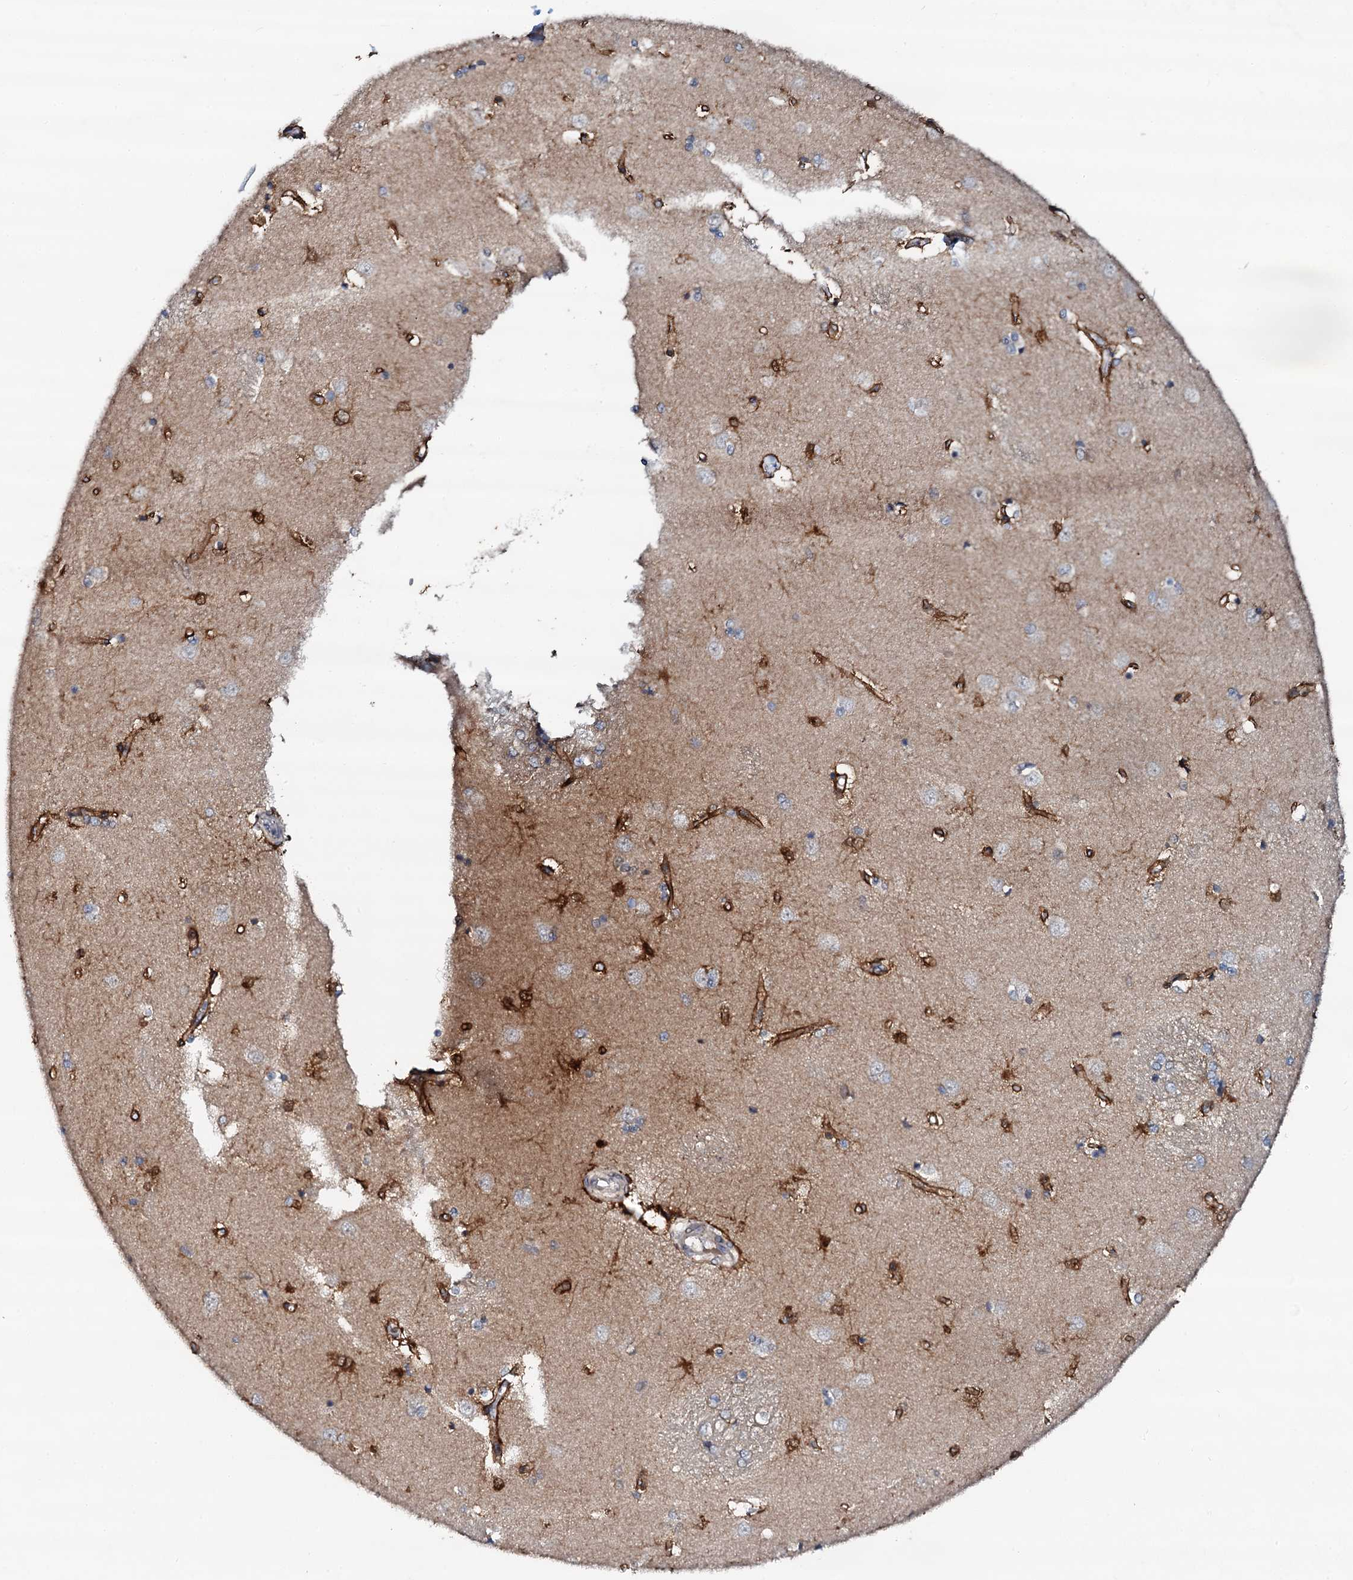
{"staining": {"intensity": "strong", "quantity": "<25%", "location": "cytoplasmic/membranous"}, "tissue": "caudate", "cell_type": "Glial cells", "image_type": "normal", "snomed": [{"axis": "morphology", "description": "Normal tissue, NOS"}, {"axis": "topography", "description": "Lateral ventricle wall"}], "caption": "Protein staining displays strong cytoplasmic/membranous expression in approximately <25% of glial cells in normal caudate. The staining was performed using DAB (3,3'-diaminobenzidine), with brown indicating positive protein expression. Nuclei are stained blue with hematoxylin.", "gene": "SNTA1", "patient": {"sex": "male", "age": 37}}